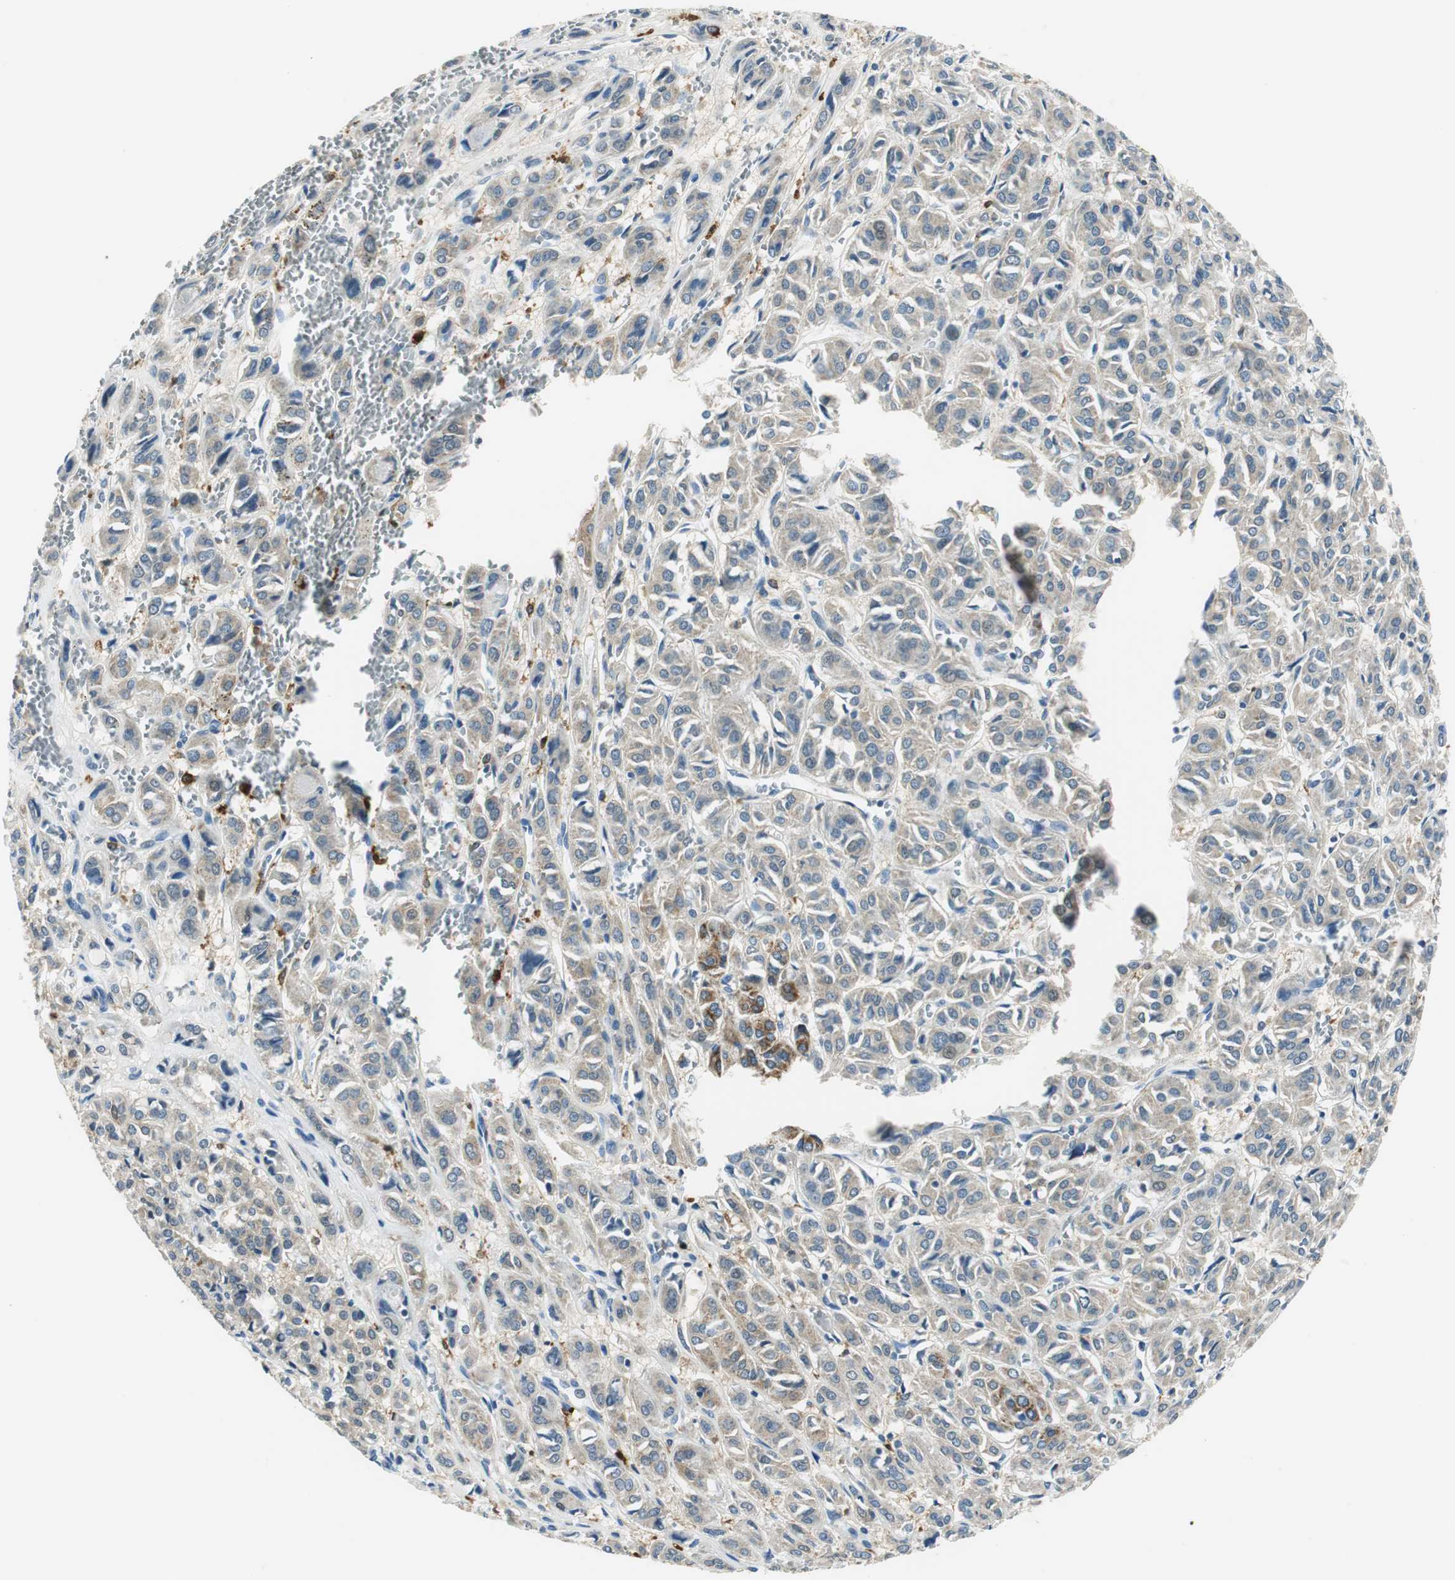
{"staining": {"intensity": "weak", "quantity": "25%-75%", "location": "cytoplasmic/membranous"}, "tissue": "thyroid cancer", "cell_type": "Tumor cells", "image_type": "cancer", "snomed": [{"axis": "morphology", "description": "Follicular adenoma carcinoma, NOS"}, {"axis": "topography", "description": "Thyroid gland"}], "caption": "A high-resolution micrograph shows immunohistochemistry staining of thyroid follicular adenoma carcinoma, which exhibits weak cytoplasmic/membranous staining in approximately 25%-75% of tumor cells.", "gene": "ME1", "patient": {"sex": "female", "age": 71}}